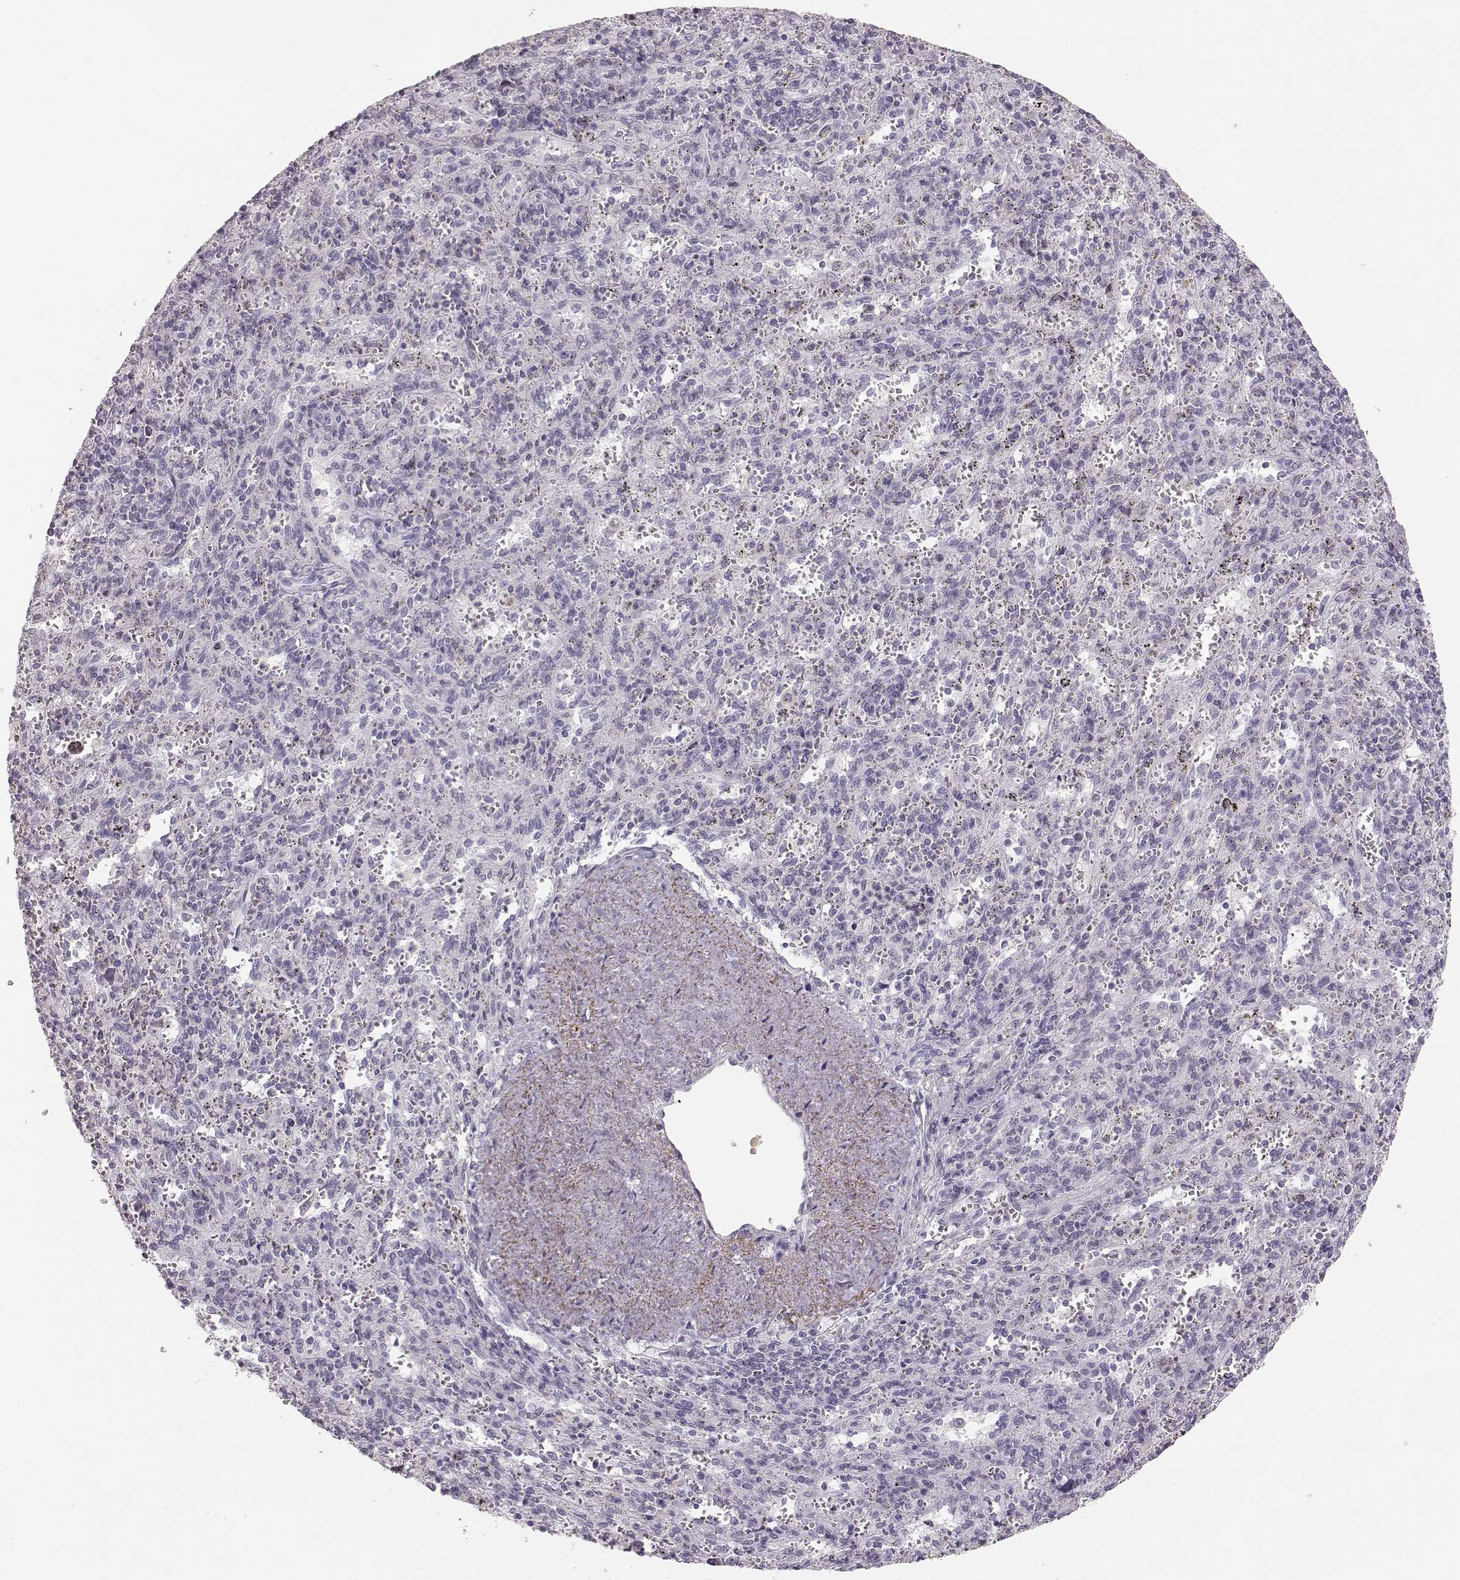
{"staining": {"intensity": "negative", "quantity": "none", "location": "none"}, "tissue": "spleen", "cell_type": "Cells in red pulp", "image_type": "normal", "snomed": [{"axis": "morphology", "description": "Normal tissue, NOS"}, {"axis": "topography", "description": "Spleen"}], "caption": "High power microscopy histopathology image of an immunohistochemistry (IHC) photomicrograph of unremarkable spleen, revealing no significant positivity in cells in red pulp.", "gene": "KRTAP16", "patient": {"sex": "male", "age": 57}}